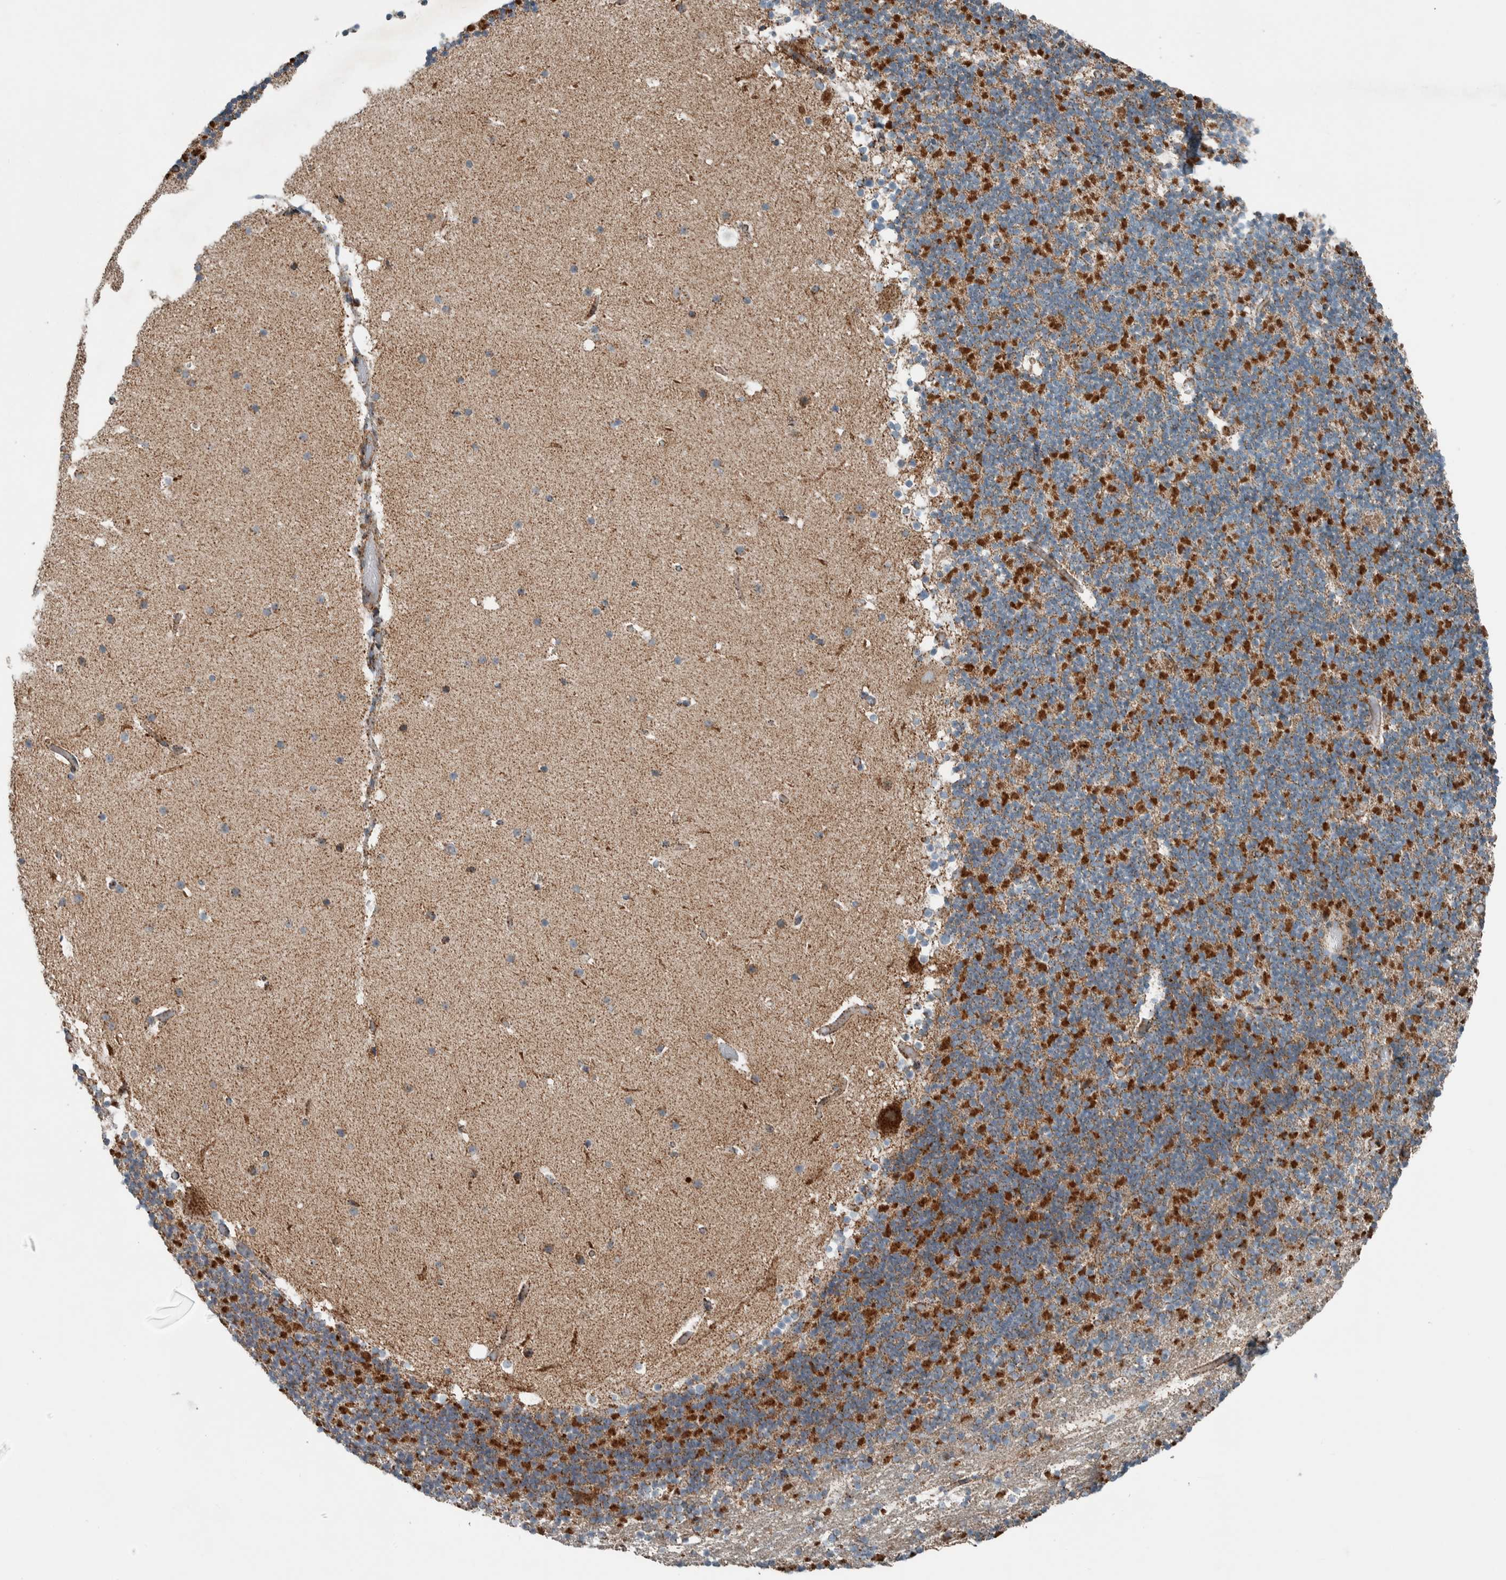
{"staining": {"intensity": "moderate", "quantity": ">75%", "location": "cytoplasmic/membranous"}, "tissue": "cerebellum", "cell_type": "Cells in granular layer", "image_type": "normal", "snomed": [{"axis": "morphology", "description": "Normal tissue, NOS"}, {"axis": "topography", "description": "Cerebellum"}], "caption": "A medium amount of moderate cytoplasmic/membranous expression is present in about >75% of cells in granular layer in unremarkable cerebellum. The staining was performed using DAB, with brown indicating positive protein expression. Nuclei are stained blue with hematoxylin.", "gene": "CNTROB", "patient": {"sex": "male", "age": 57}}